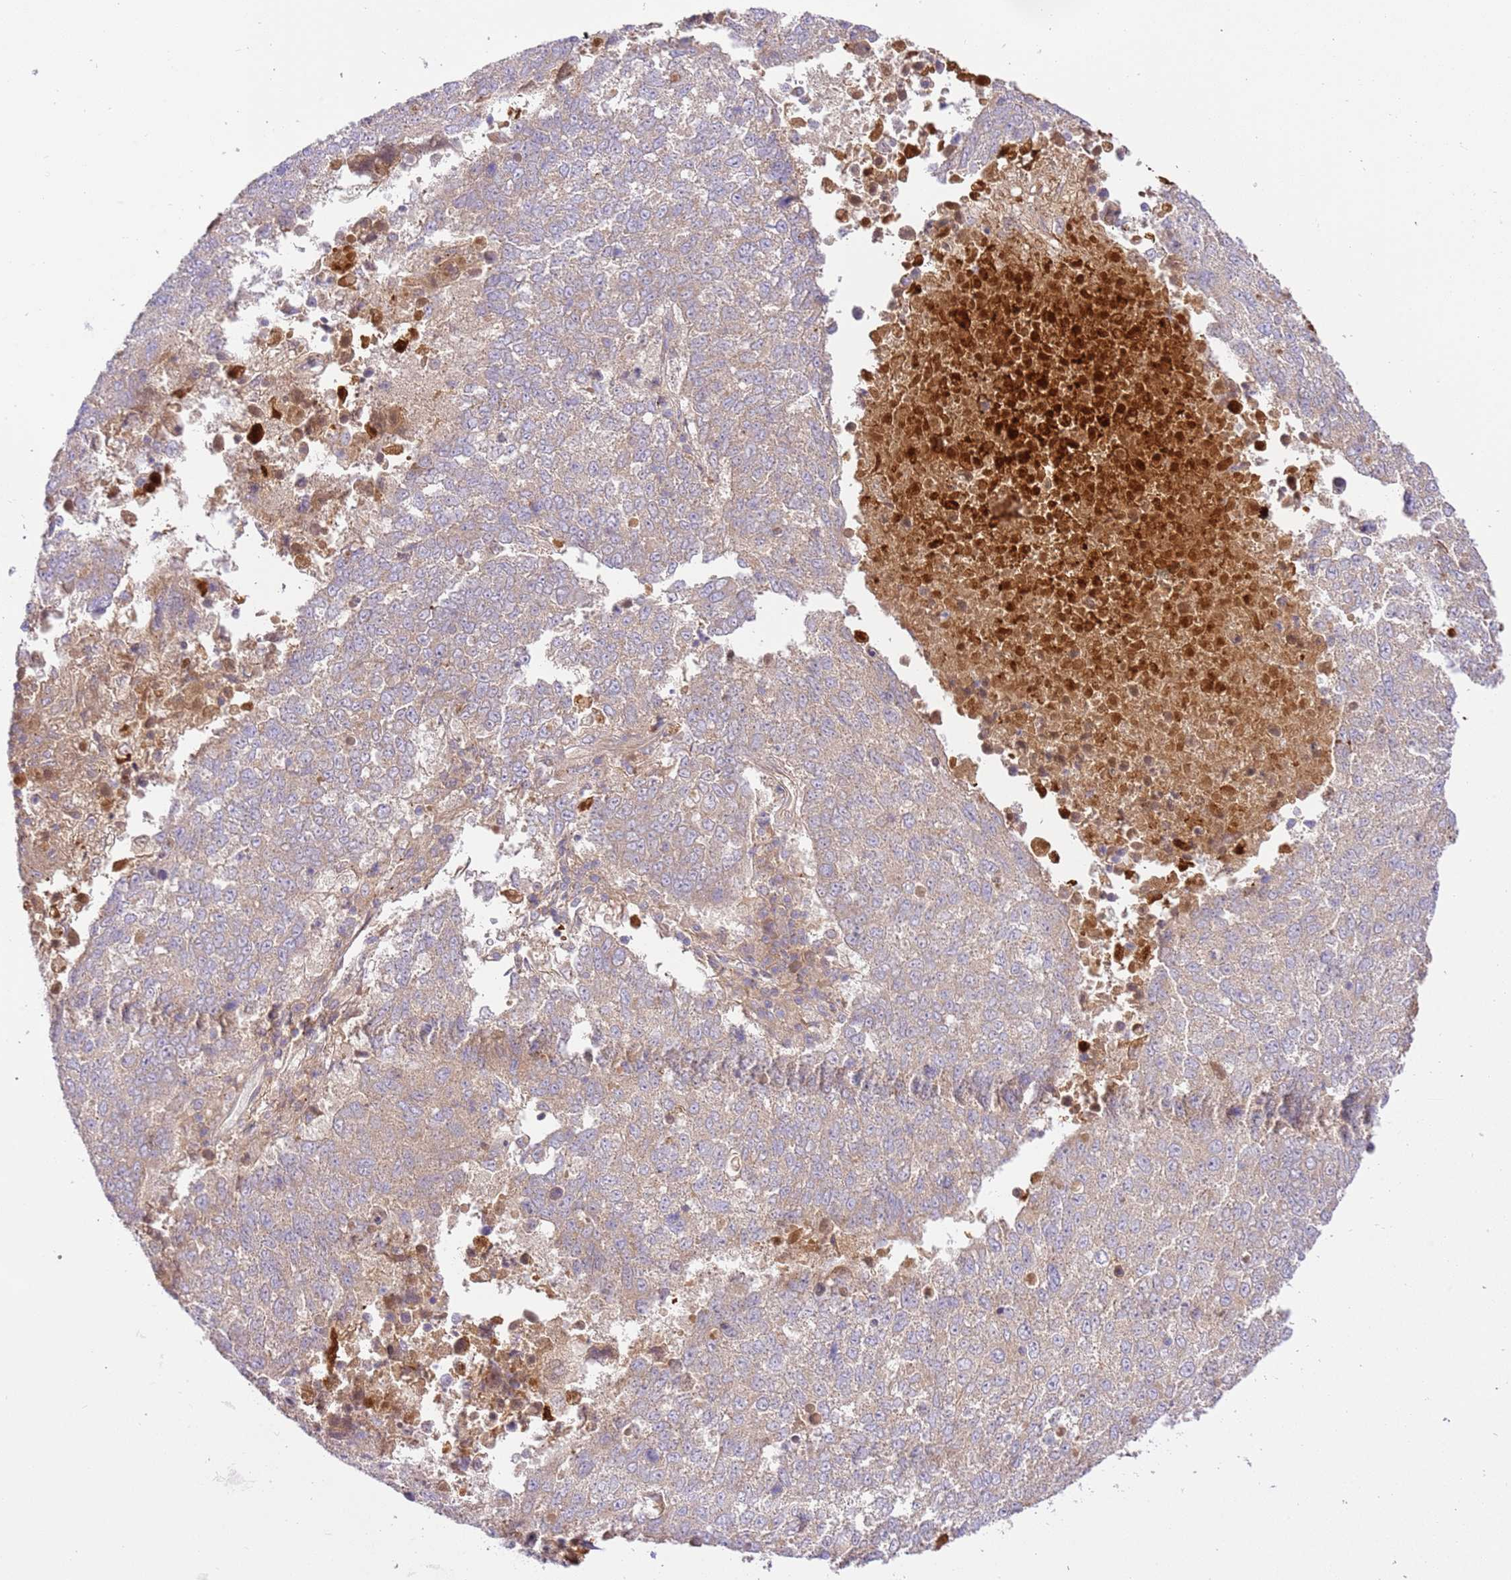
{"staining": {"intensity": "weak", "quantity": "25%-75%", "location": "cytoplasmic/membranous"}, "tissue": "lung cancer", "cell_type": "Tumor cells", "image_type": "cancer", "snomed": [{"axis": "morphology", "description": "Squamous cell carcinoma, NOS"}, {"axis": "topography", "description": "Lung"}], "caption": "The image exhibits staining of squamous cell carcinoma (lung), revealing weak cytoplasmic/membranous protein expression (brown color) within tumor cells.", "gene": "C8G", "patient": {"sex": "male", "age": 73}}